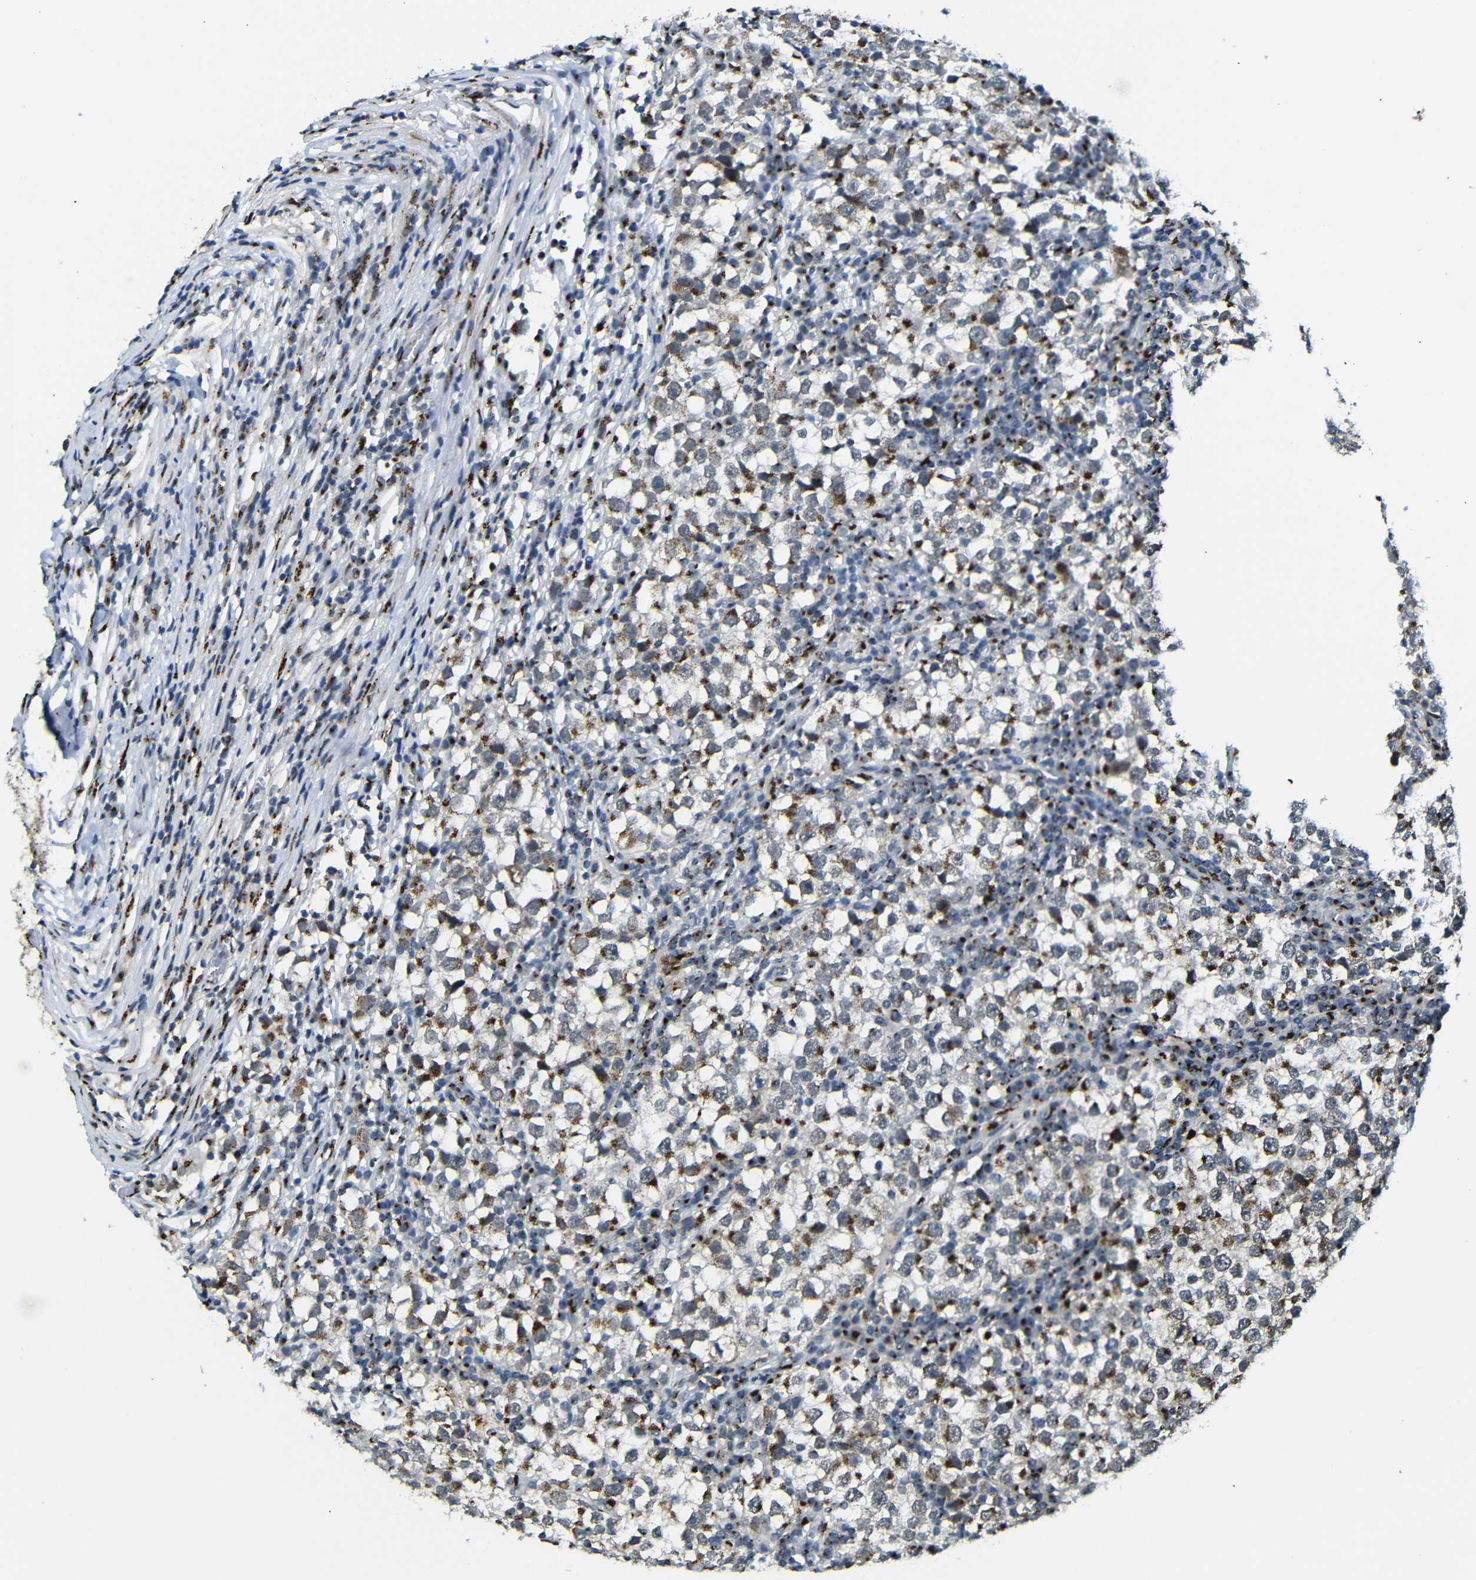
{"staining": {"intensity": "moderate", "quantity": "25%-75%", "location": "cytoplasmic/membranous"}, "tissue": "testis cancer", "cell_type": "Tumor cells", "image_type": "cancer", "snomed": [{"axis": "morphology", "description": "Seminoma, NOS"}, {"axis": "topography", "description": "Testis"}], "caption": "Seminoma (testis) was stained to show a protein in brown. There is medium levels of moderate cytoplasmic/membranous staining in about 25%-75% of tumor cells.", "gene": "TGOLN2", "patient": {"sex": "male", "age": 65}}